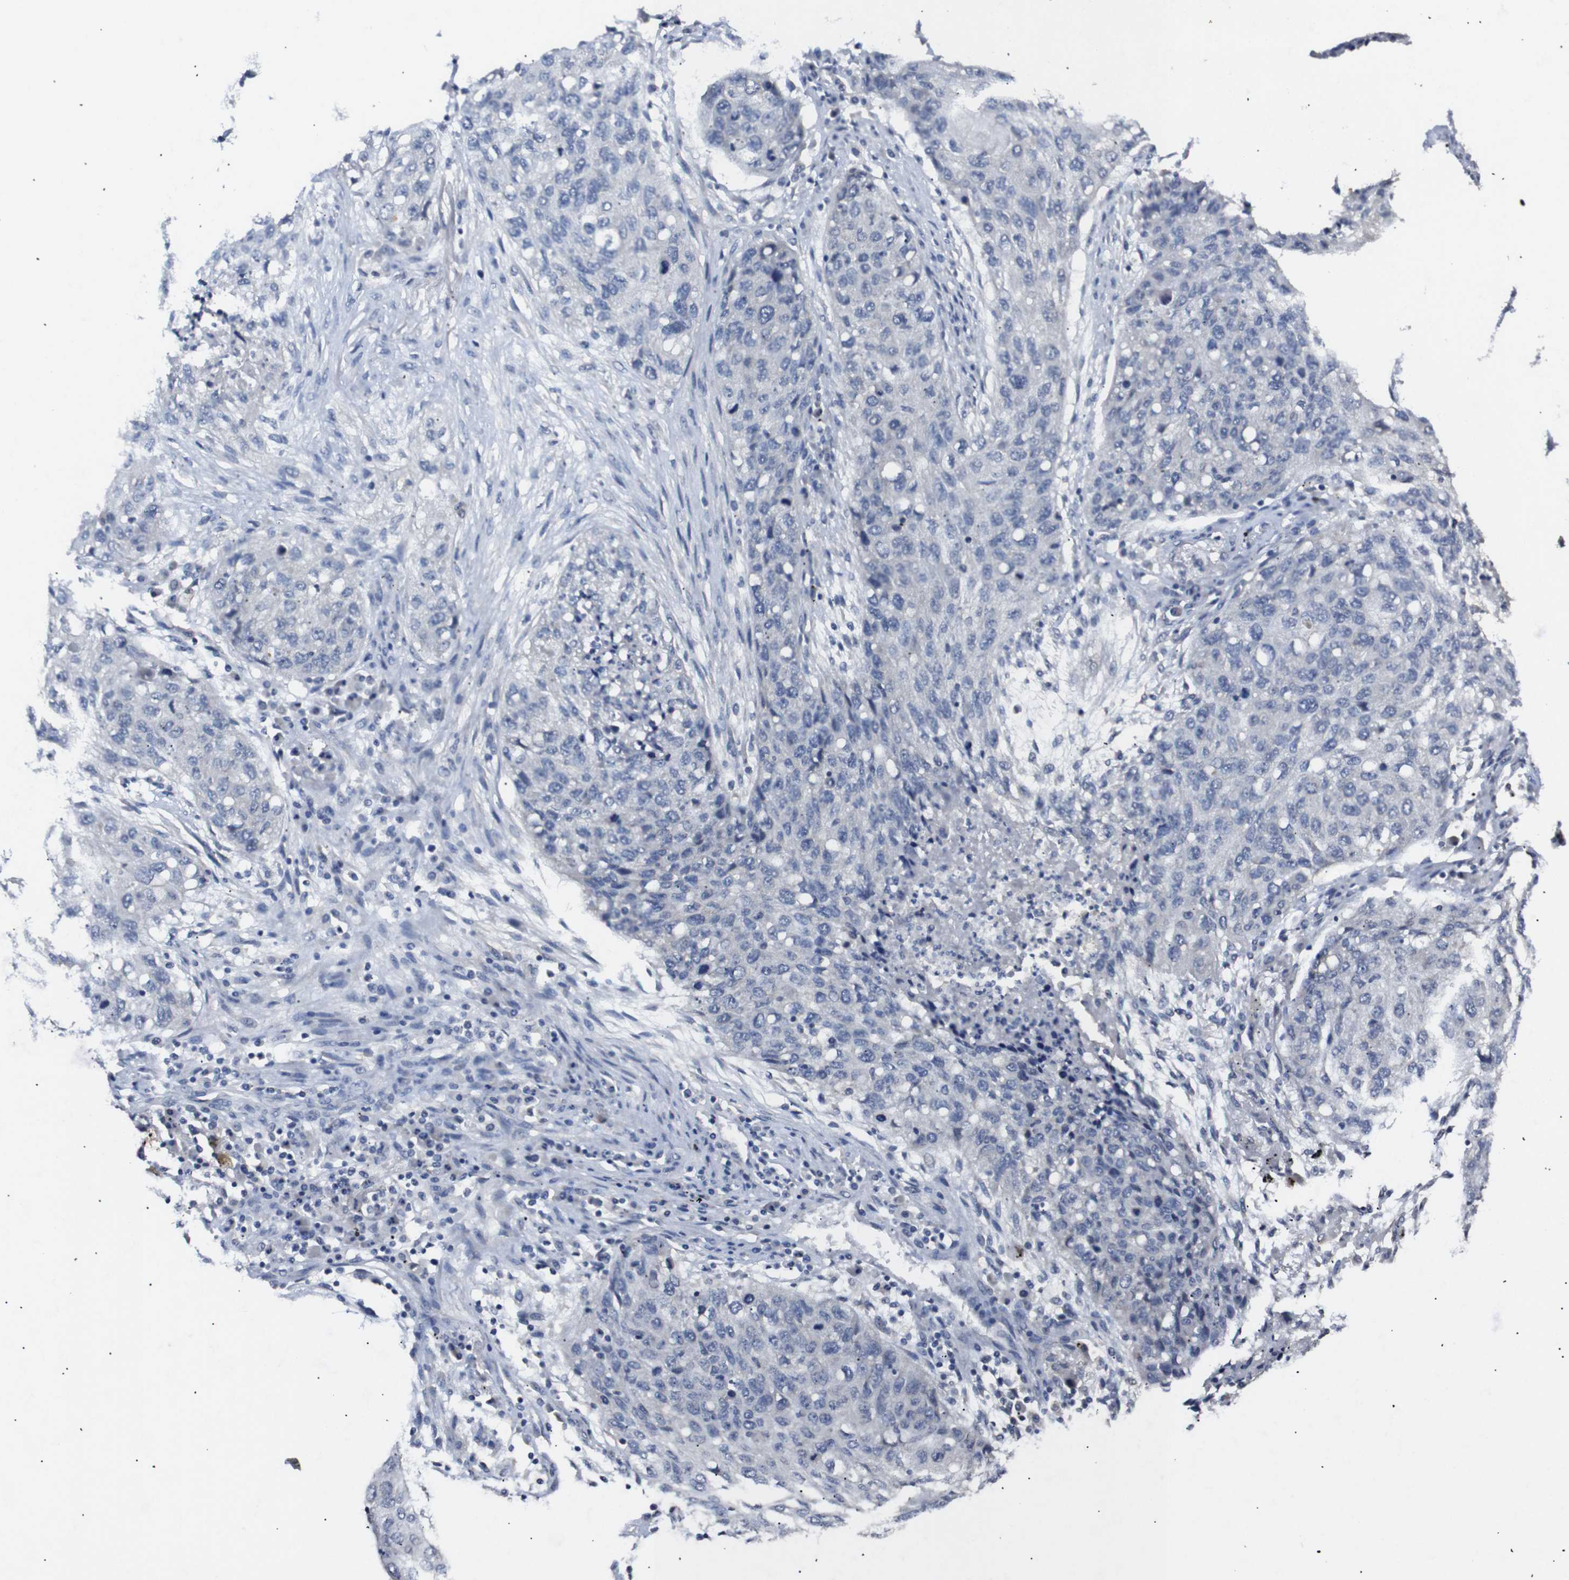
{"staining": {"intensity": "negative", "quantity": "none", "location": "none"}, "tissue": "lung cancer", "cell_type": "Tumor cells", "image_type": "cancer", "snomed": [{"axis": "morphology", "description": "Squamous cell carcinoma, NOS"}, {"axis": "topography", "description": "Lung"}], "caption": "DAB immunohistochemical staining of human lung cancer reveals no significant positivity in tumor cells.", "gene": "HNF1A", "patient": {"sex": "female", "age": 63}}